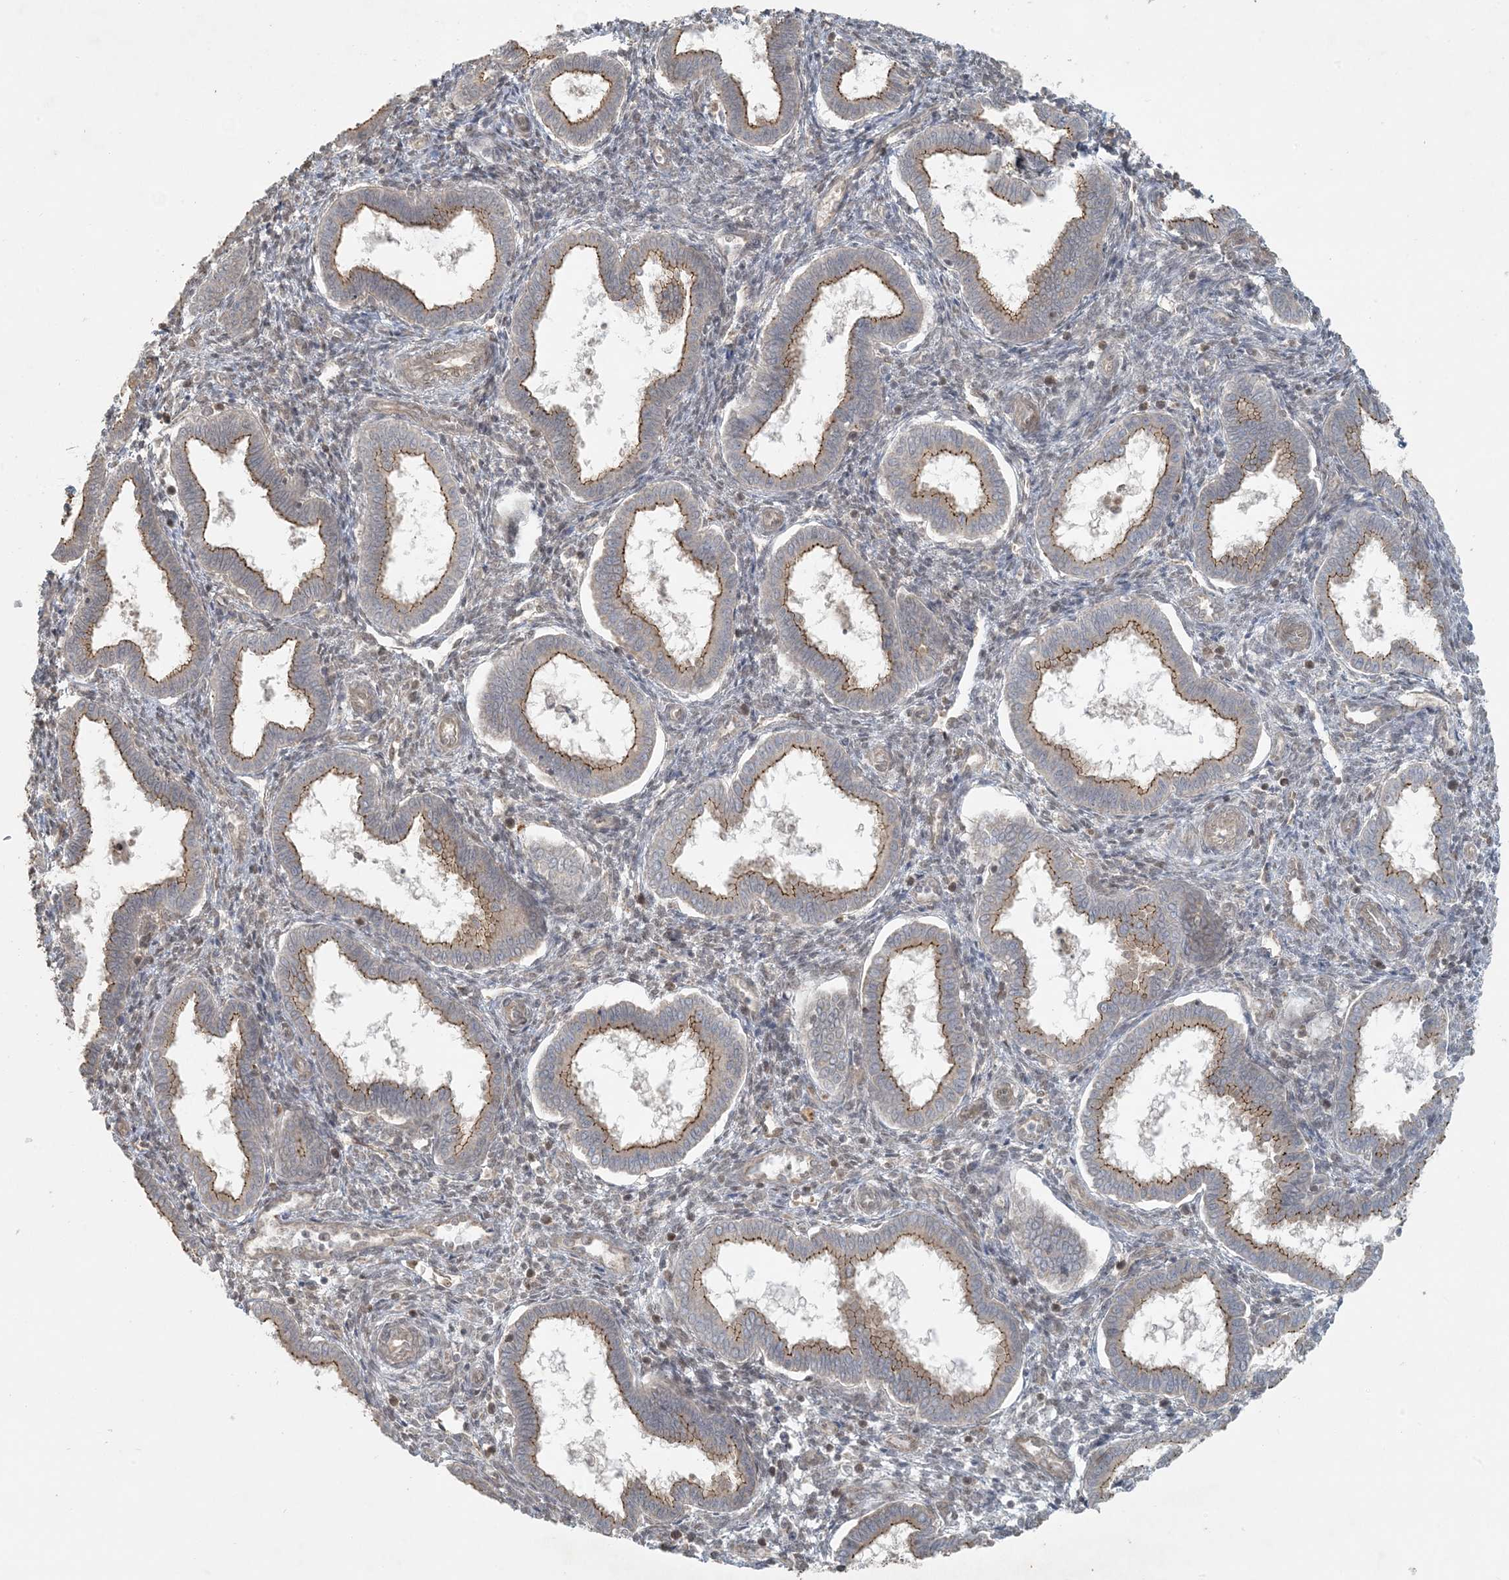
{"staining": {"intensity": "negative", "quantity": "none", "location": "none"}, "tissue": "endometrium", "cell_type": "Cells in endometrial stroma", "image_type": "normal", "snomed": [{"axis": "morphology", "description": "Normal tissue, NOS"}, {"axis": "topography", "description": "Endometrium"}], "caption": "Cells in endometrial stroma show no significant protein expression in unremarkable endometrium.", "gene": "BCORL1", "patient": {"sex": "female", "age": 24}}